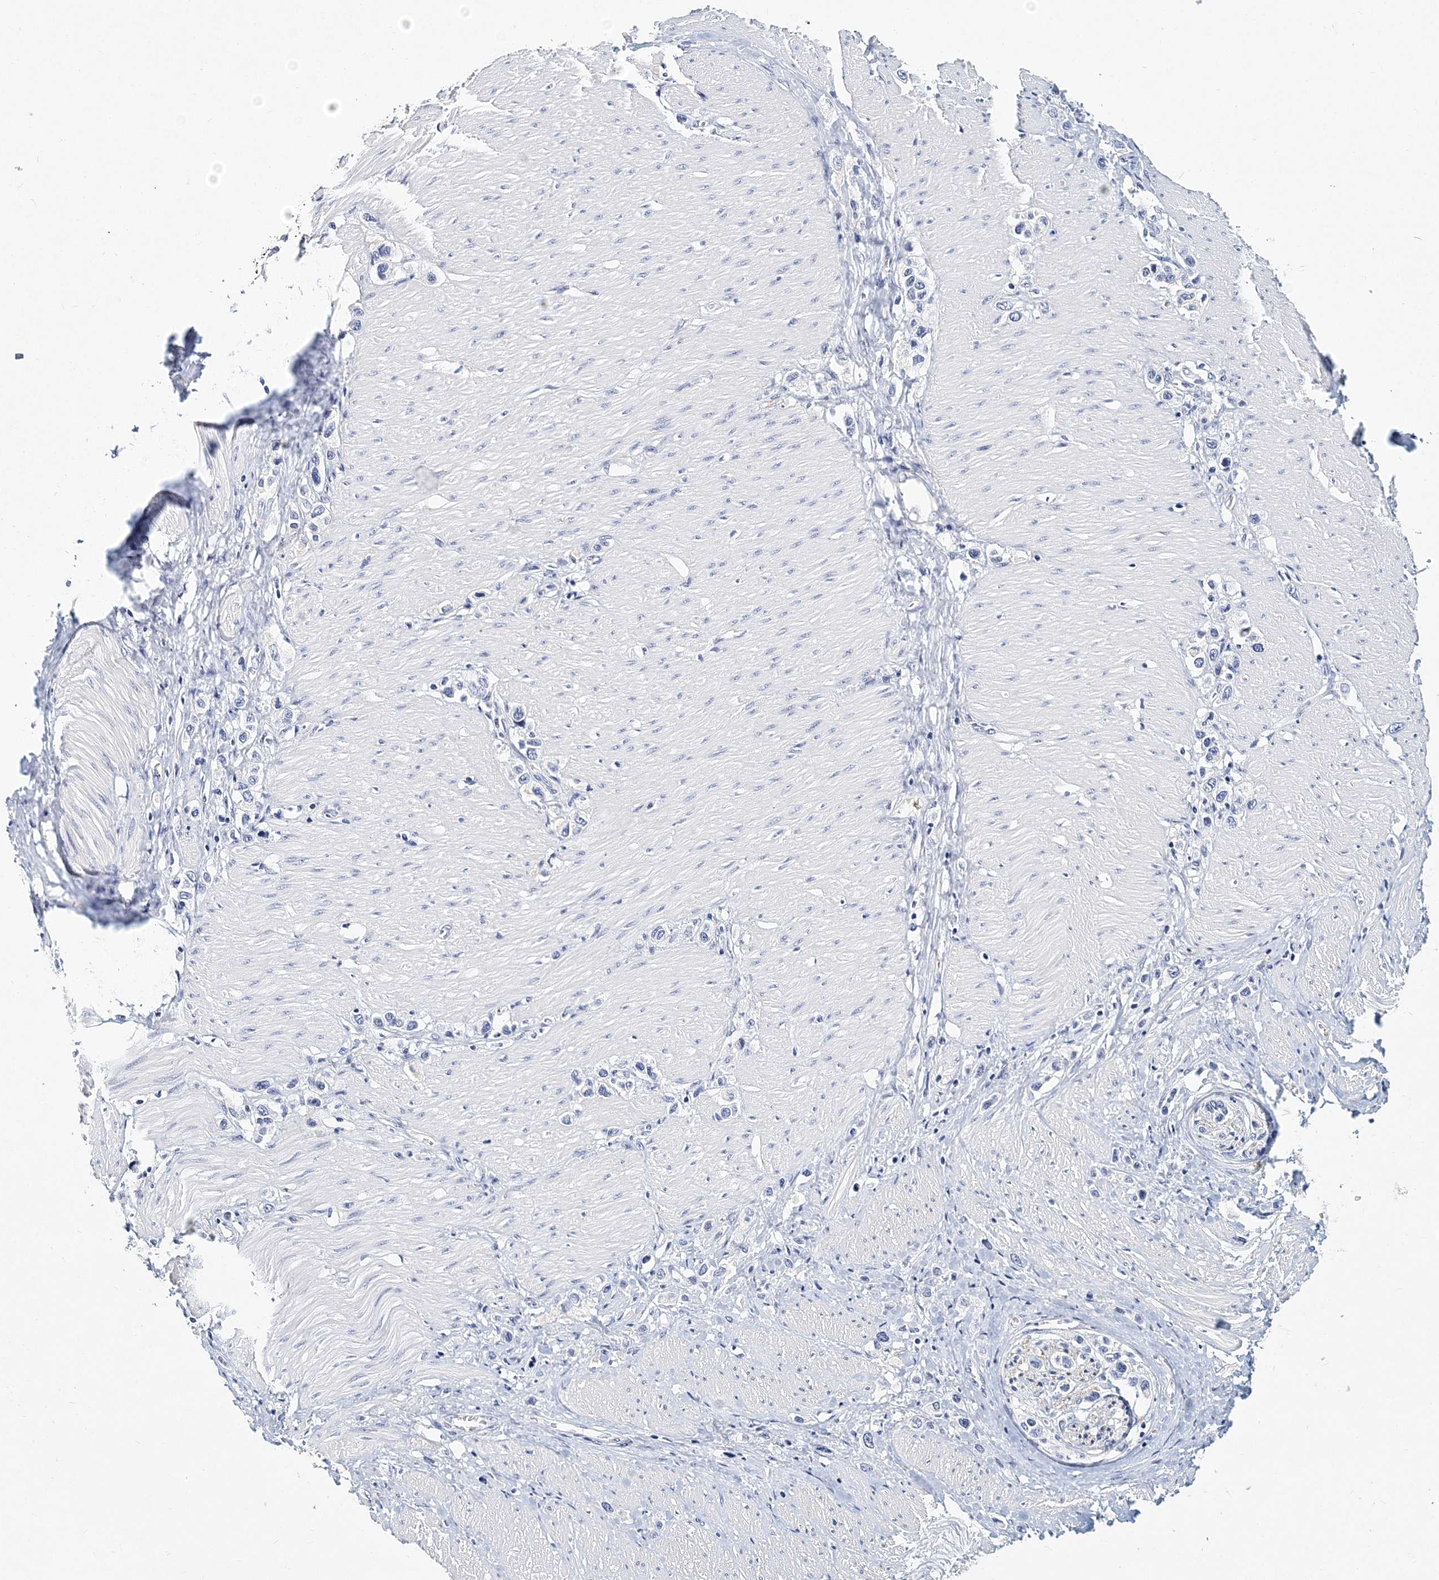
{"staining": {"intensity": "negative", "quantity": "none", "location": "none"}, "tissue": "stomach cancer", "cell_type": "Tumor cells", "image_type": "cancer", "snomed": [{"axis": "morphology", "description": "Normal tissue, NOS"}, {"axis": "morphology", "description": "Adenocarcinoma, NOS"}, {"axis": "topography", "description": "Stomach, upper"}, {"axis": "topography", "description": "Stomach"}], "caption": "There is no significant staining in tumor cells of stomach cancer.", "gene": "ITGA2B", "patient": {"sex": "female", "age": 65}}